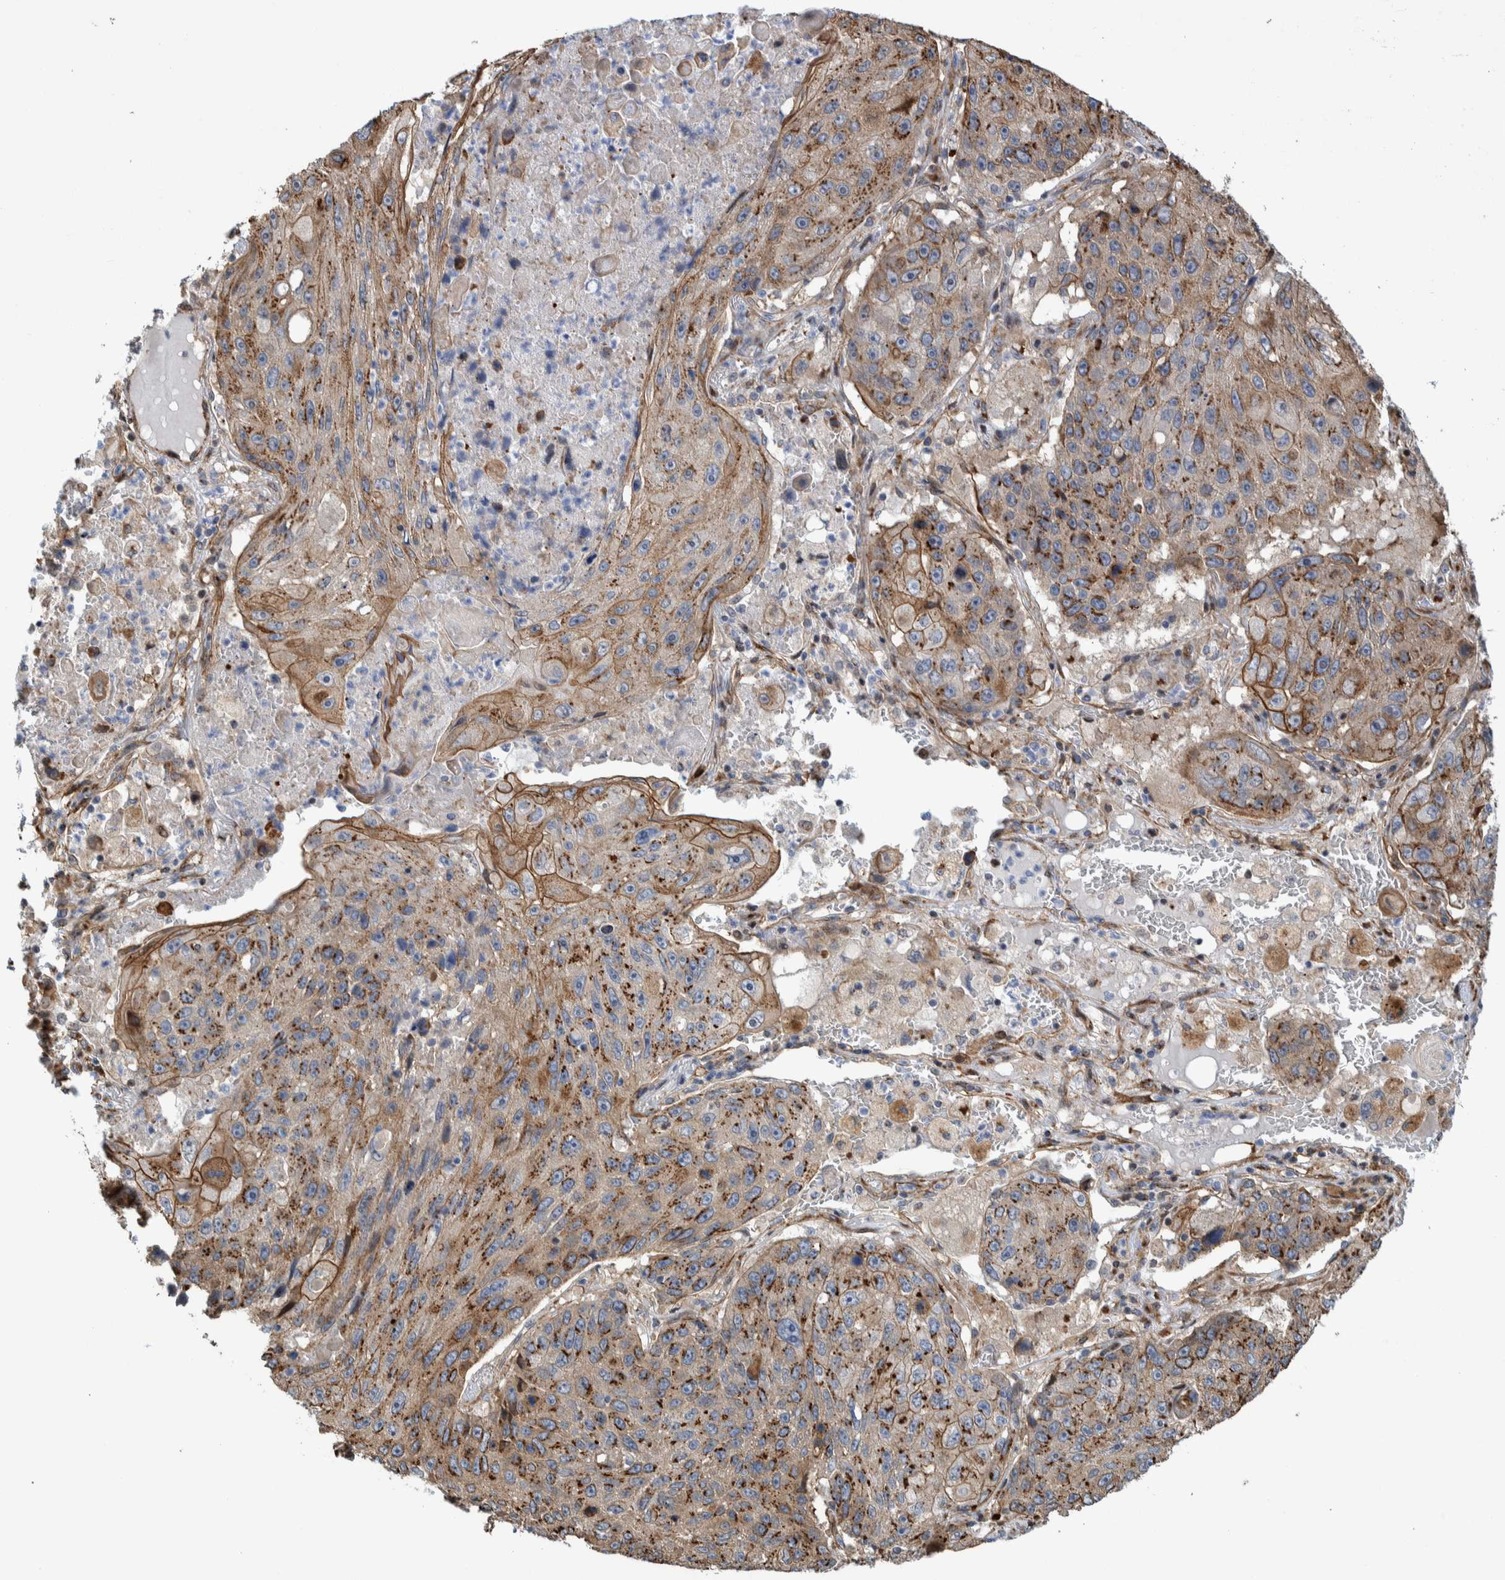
{"staining": {"intensity": "moderate", "quantity": ">75%", "location": "cytoplasmic/membranous"}, "tissue": "lung cancer", "cell_type": "Tumor cells", "image_type": "cancer", "snomed": [{"axis": "morphology", "description": "Squamous cell carcinoma, NOS"}, {"axis": "topography", "description": "Lung"}], "caption": "This micrograph displays IHC staining of human lung cancer, with medium moderate cytoplasmic/membranous expression in about >75% of tumor cells.", "gene": "CCDC57", "patient": {"sex": "male", "age": 61}}